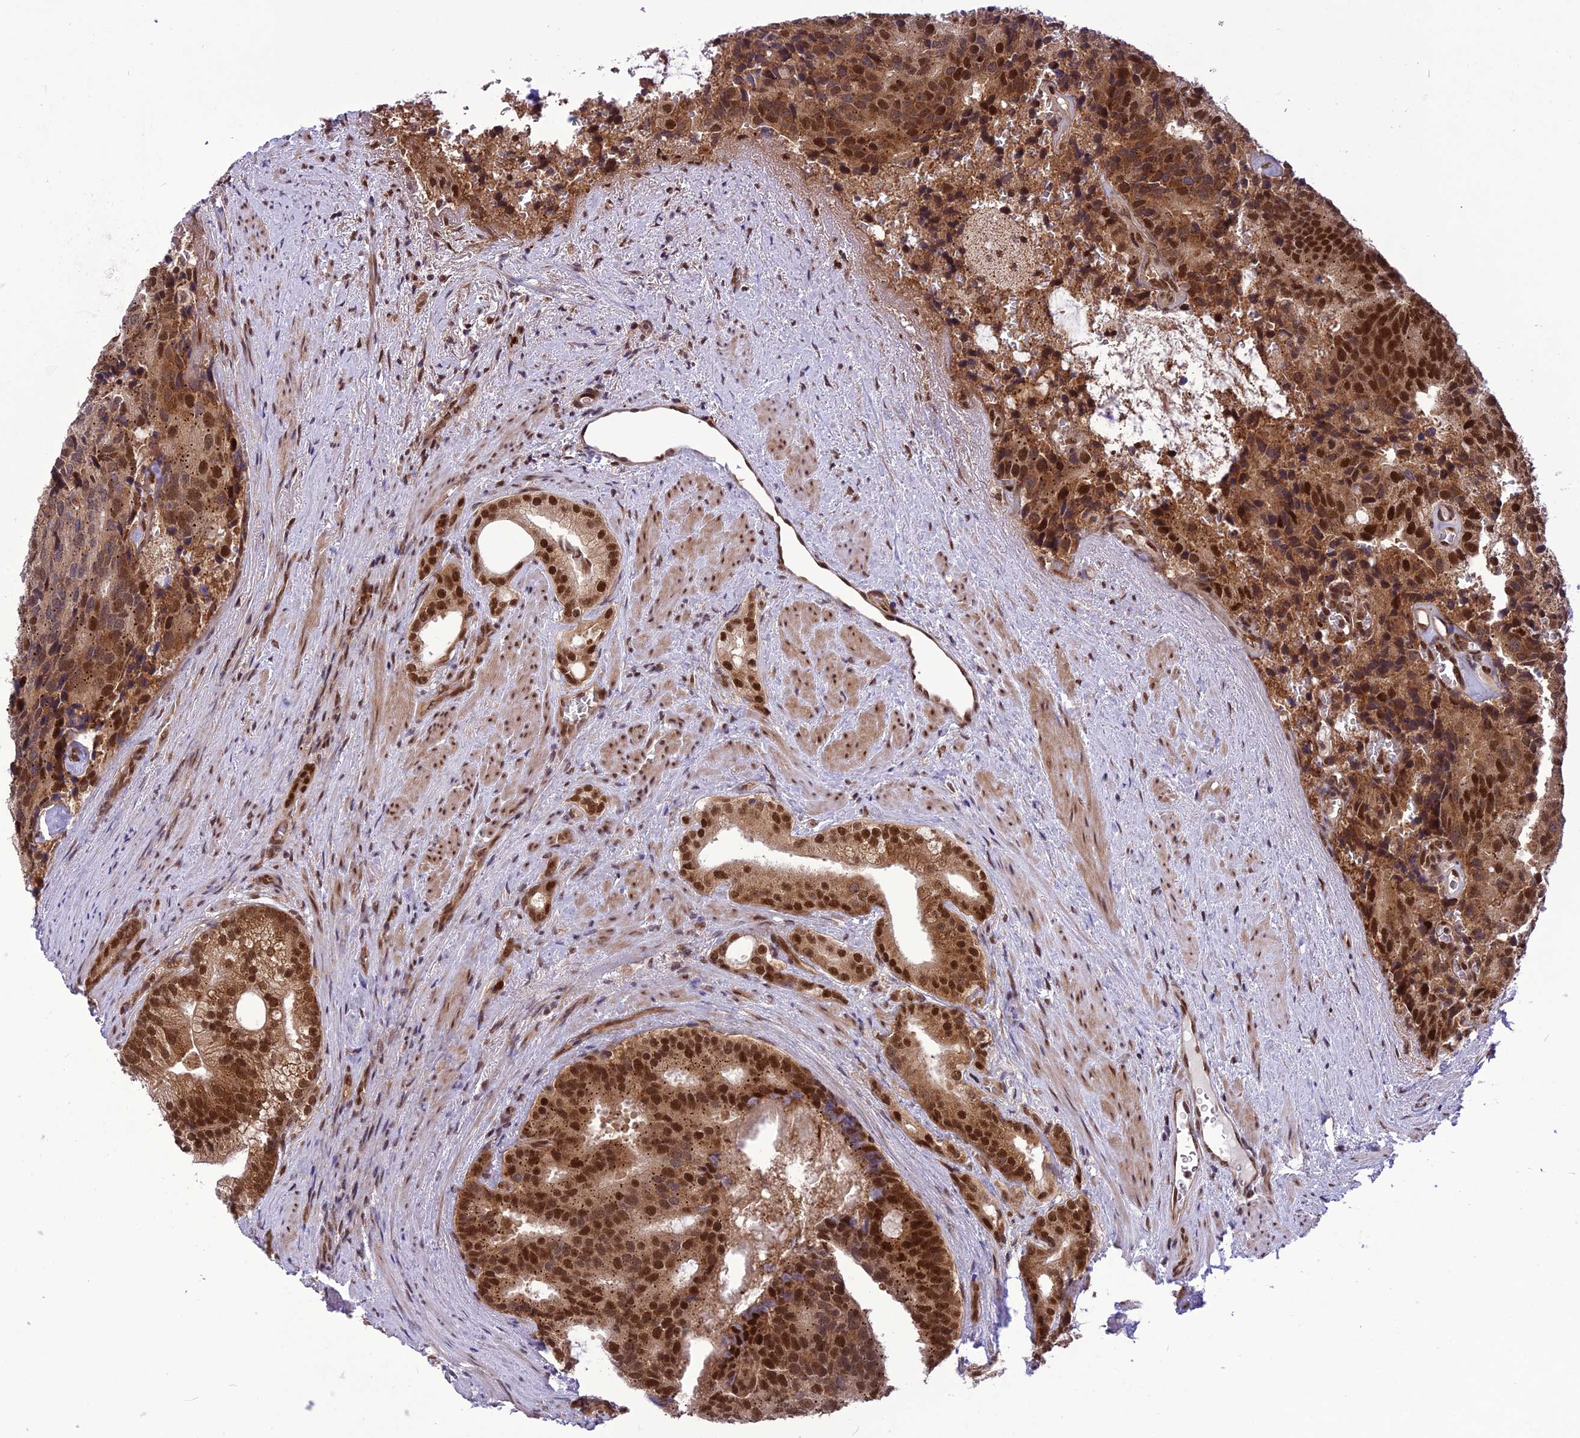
{"staining": {"intensity": "strong", "quantity": ">75%", "location": "nuclear"}, "tissue": "prostate cancer", "cell_type": "Tumor cells", "image_type": "cancer", "snomed": [{"axis": "morphology", "description": "Adenocarcinoma, Low grade"}, {"axis": "topography", "description": "Prostate"}], "caption": "The image reveals immunohistochemical staining of prostate cancer (adenocarcinoma (low-grade)). There is strong nuclear staining is present in about >75% of tumor cells. (Brightfield microscopy of DAB IHC at high magnification).", "gene": "RTRAF", "patient": {"sex": "male", "age": 71}}